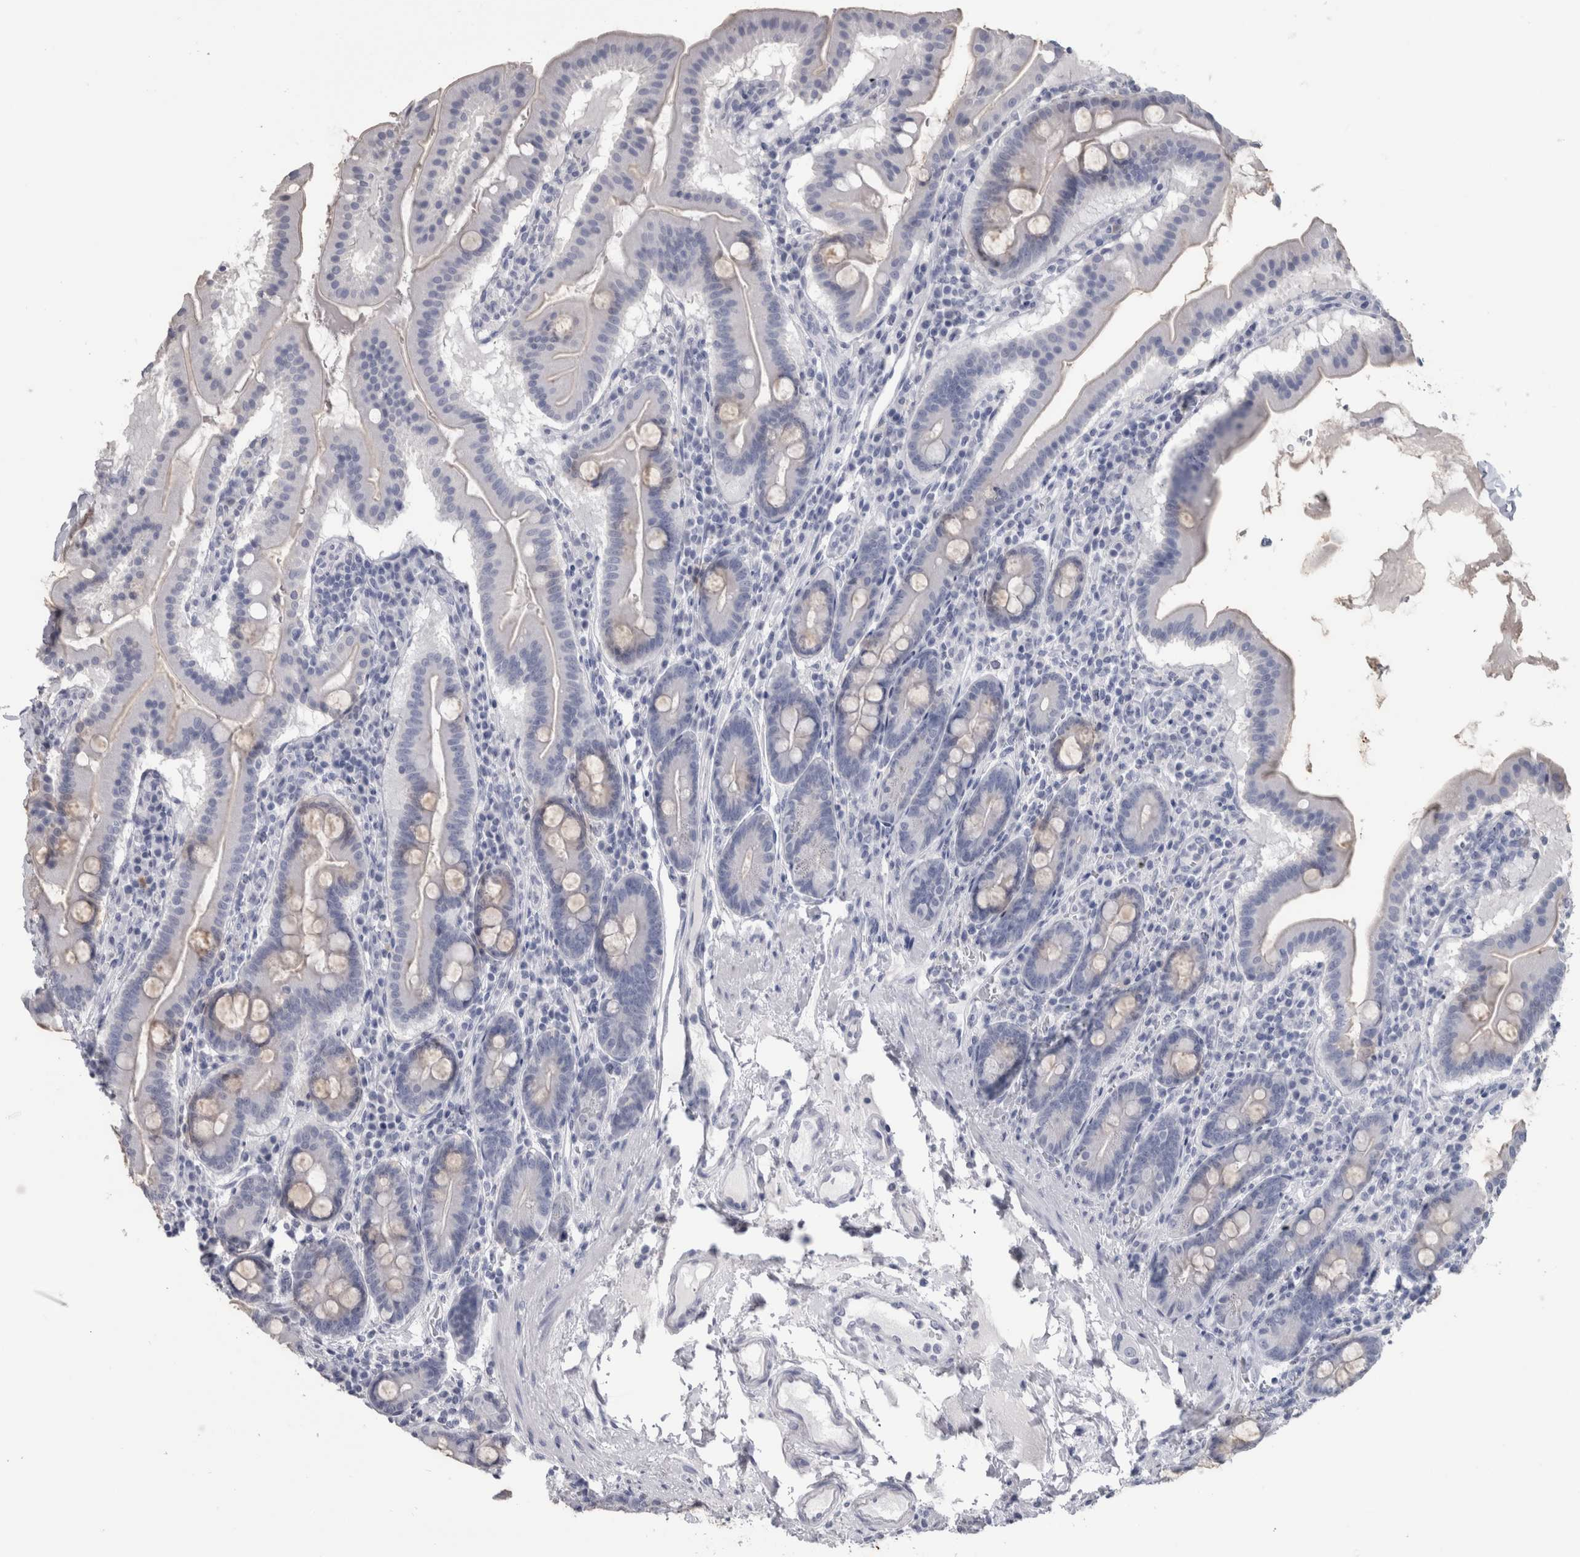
{"staining": {"intensity": "negative", "quantity": "none", "location": "none"}, "tissue": "duodenum", "cell_type": "Glandular cells", "image_type": "normal", "snomed": [{"axis": "morphology", "description": "Normal tissue, NOS"}, {"axis": "morphology", "description": "Adenocarcinoma, NOS"}, {"axis": "topography", "description": "Pancreas"}, {"axis": "topography", "description": "Duodenum"}], "caption": "An IHC image of benign duodenum is shown. There is no staining in glandular cells of duodenum.", "gene": "PTH", "patient": {"sex": "male", "age": 50}}